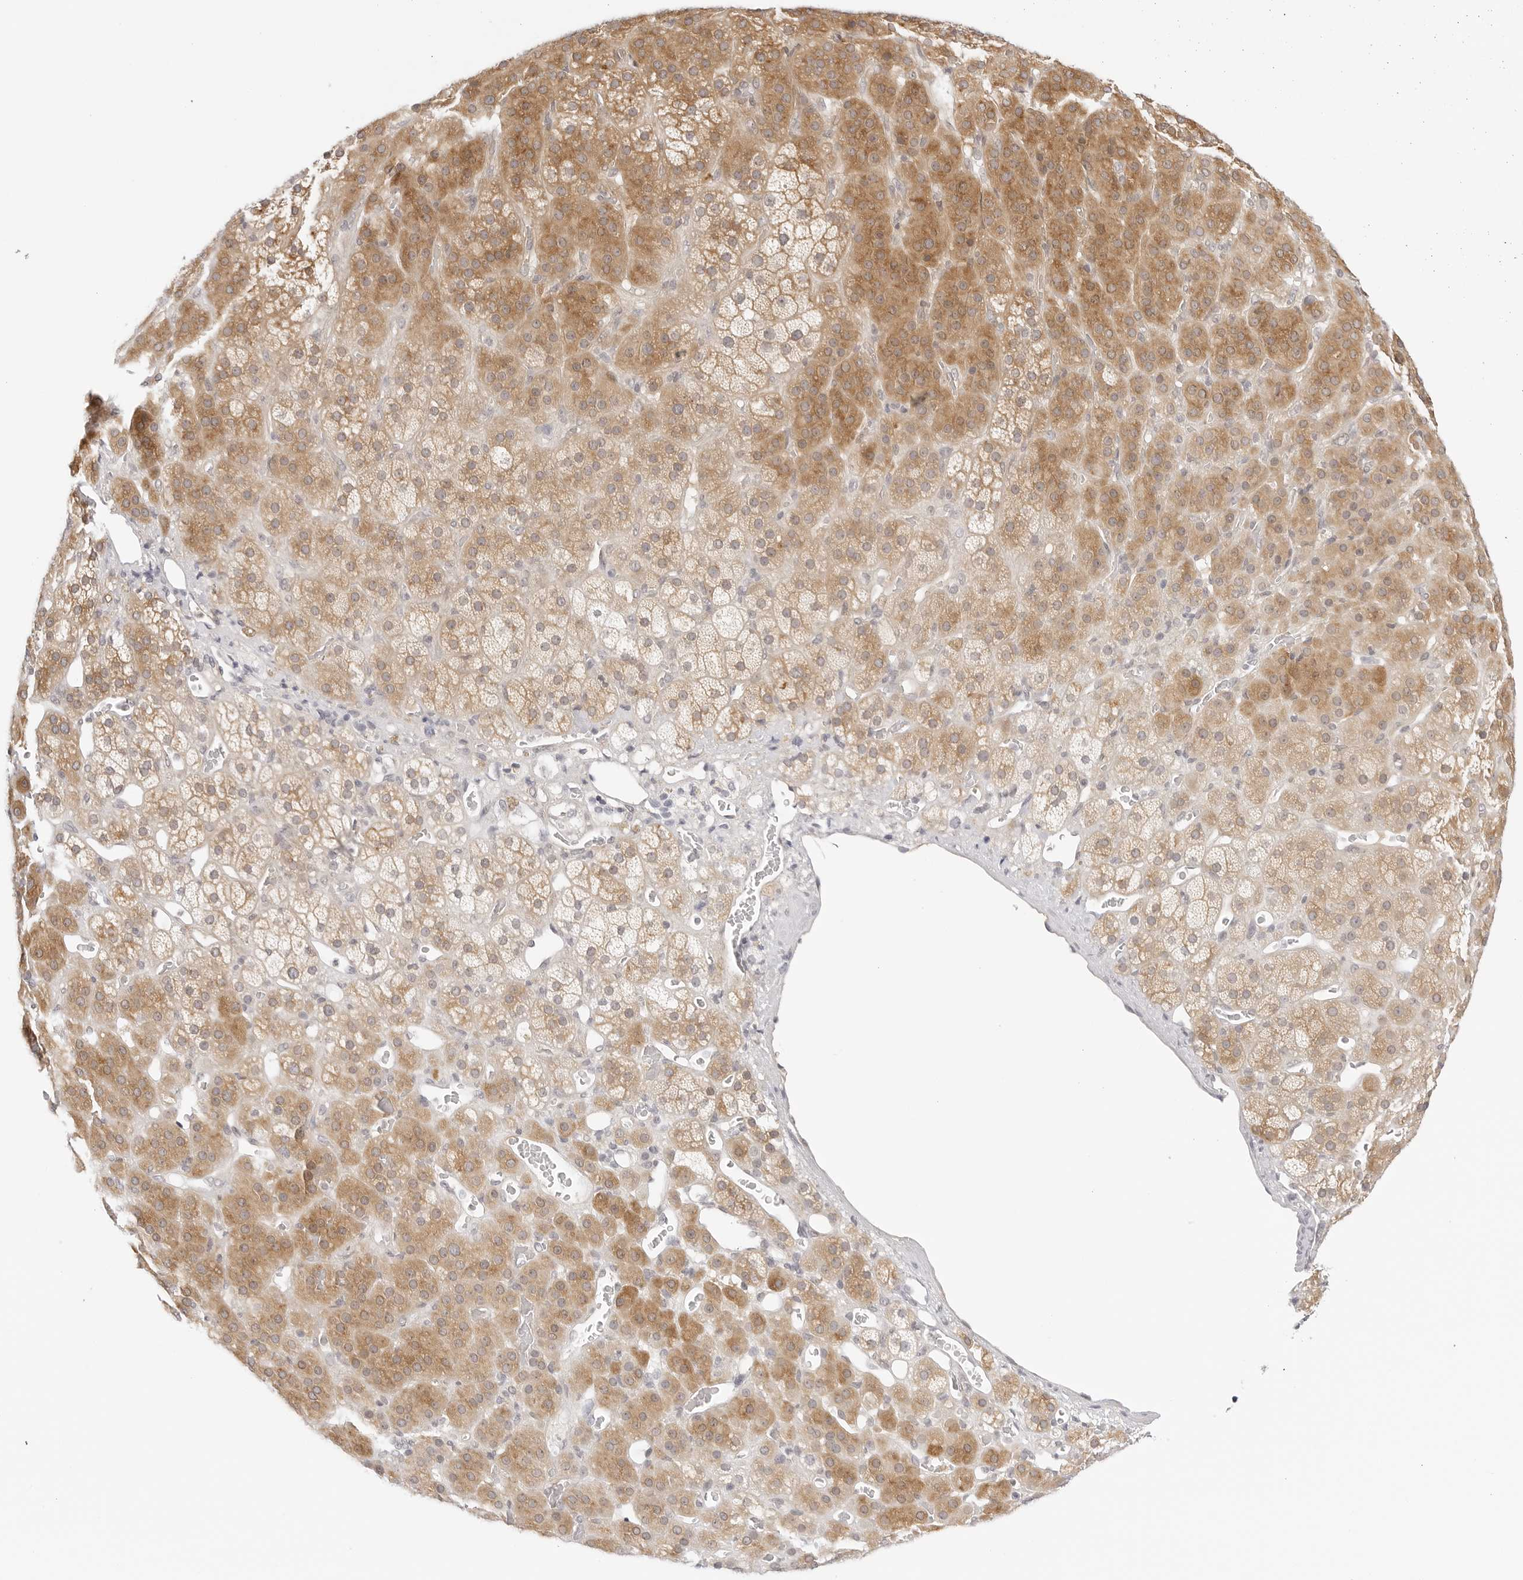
{"staining": {"intensity": "moderate", "quantity": ">75%", "location": "cytoplasmic/membranous"}, "tissue": "adrenal gland", "cell_type": "Glandular cells", "image_type": "normal", "snomed": [{"axis": "morphology", "description": "Normal tissue, NOS"}, {"axis": "topography", "description": "Adrenal gland"}], "caption": "Adrenal gland was stained to show a protein in brown. There is medium levels of moderate cytoplasmic/membranous positivity in about >75% of glandular cells. The staining is performed using DAB (3,3'-diaminobenzidine) brown chromogen to label protein expression. The nuclei are counter-stained blue using hematoxylin.", "gene": "TCP1", "patient": {"sex": "male", "age": 57}}